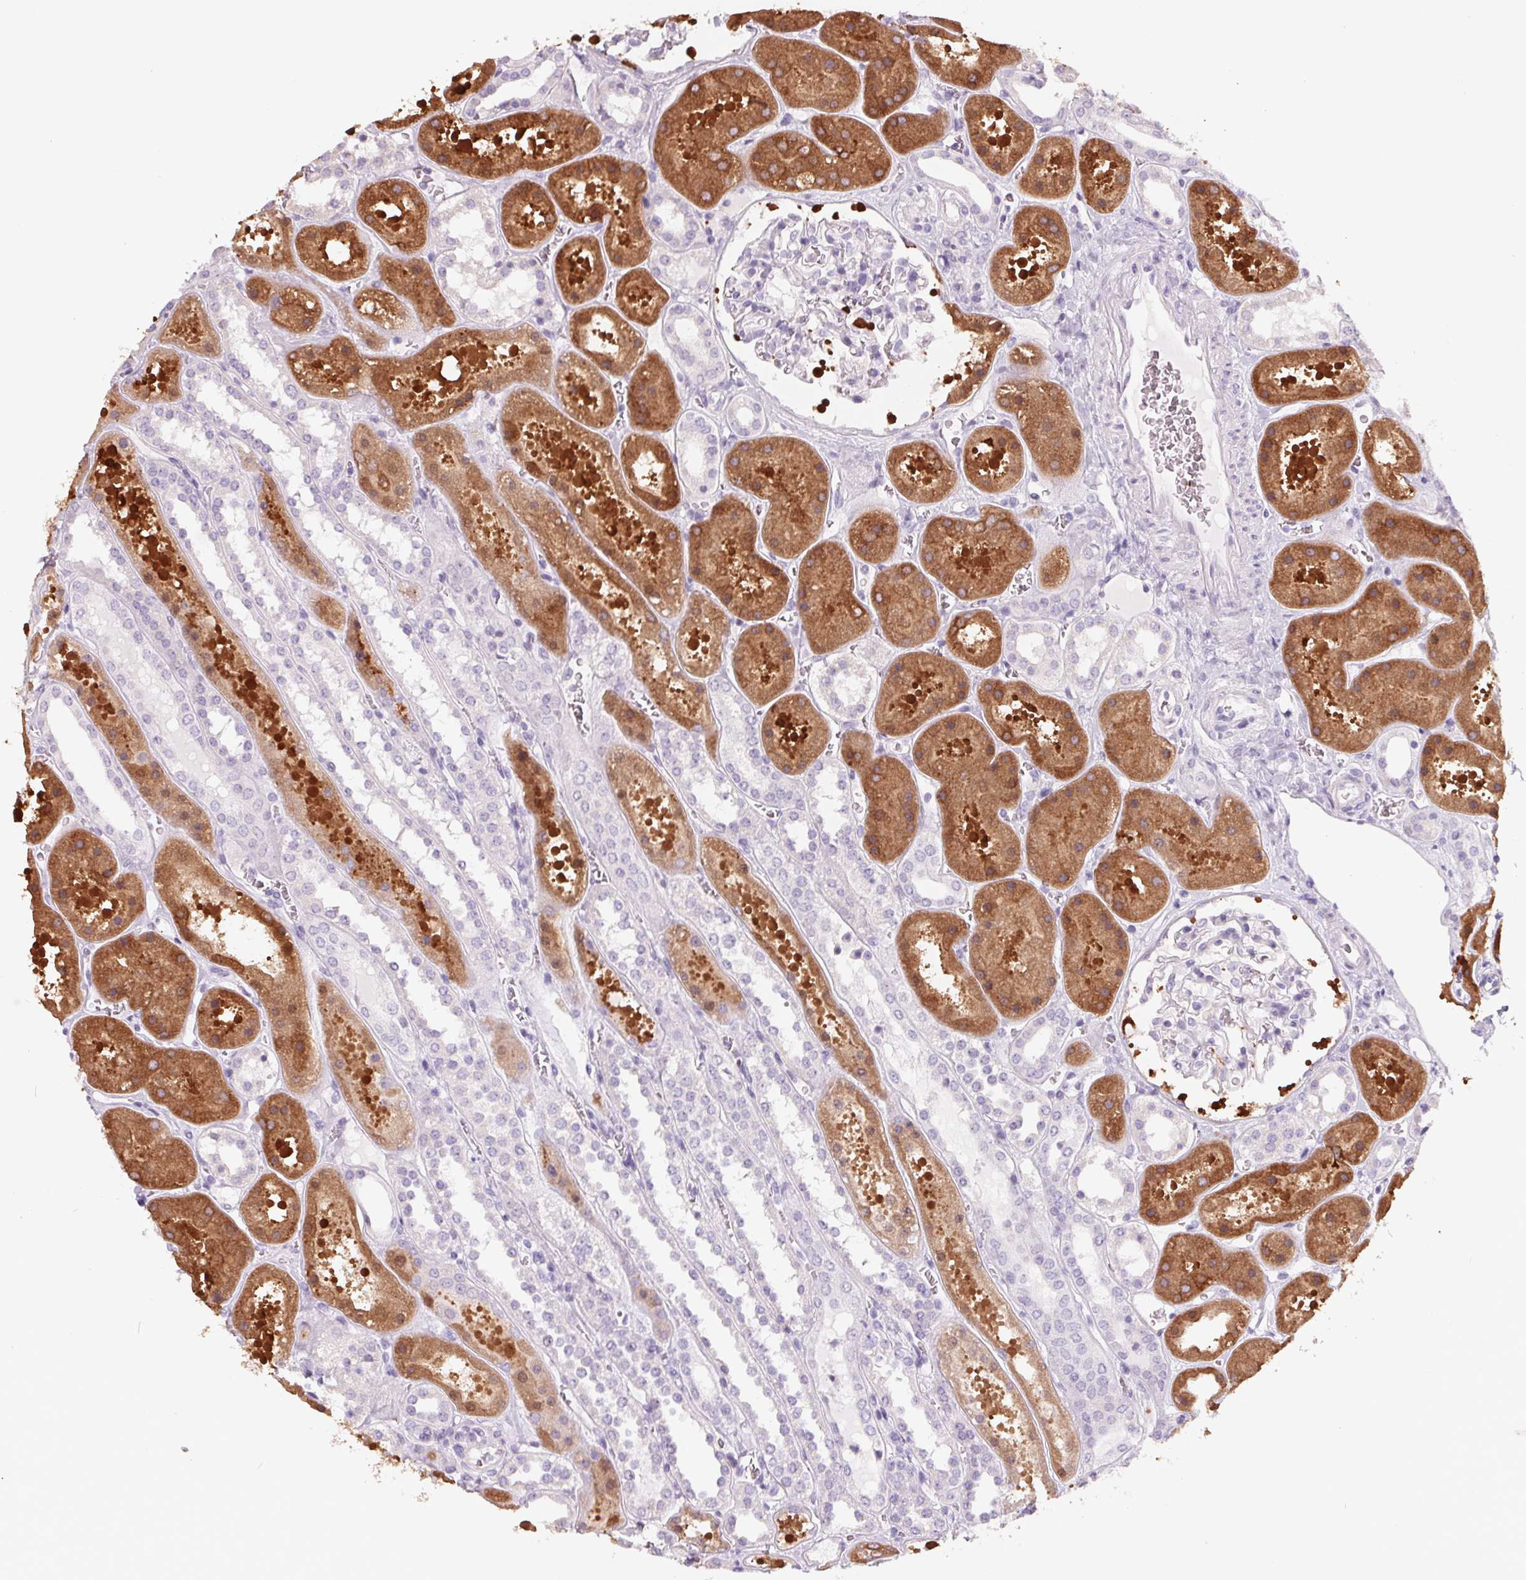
{"staining": {"intensity": "negative", "quantity": "none", "location": "none"}, "tissue": "kidney", "cell_type": "Cells in glomeruli", "image_type": "normal", "snomed": [{"axis": "morphology", "description": "Normal tissue, NOS"}, {"axis": "topography", "description": "Kidney"}], "caption": "Immunohistochemistry (IHC) histopathology image of unremarkable kidney: kidney stained with DAB (3,3'-diaminobenzidine) reveals no significant protein positivity in cells in glomeruli.", "gene": "FTCD", "patient": {"sex": "female", "age": 41}}